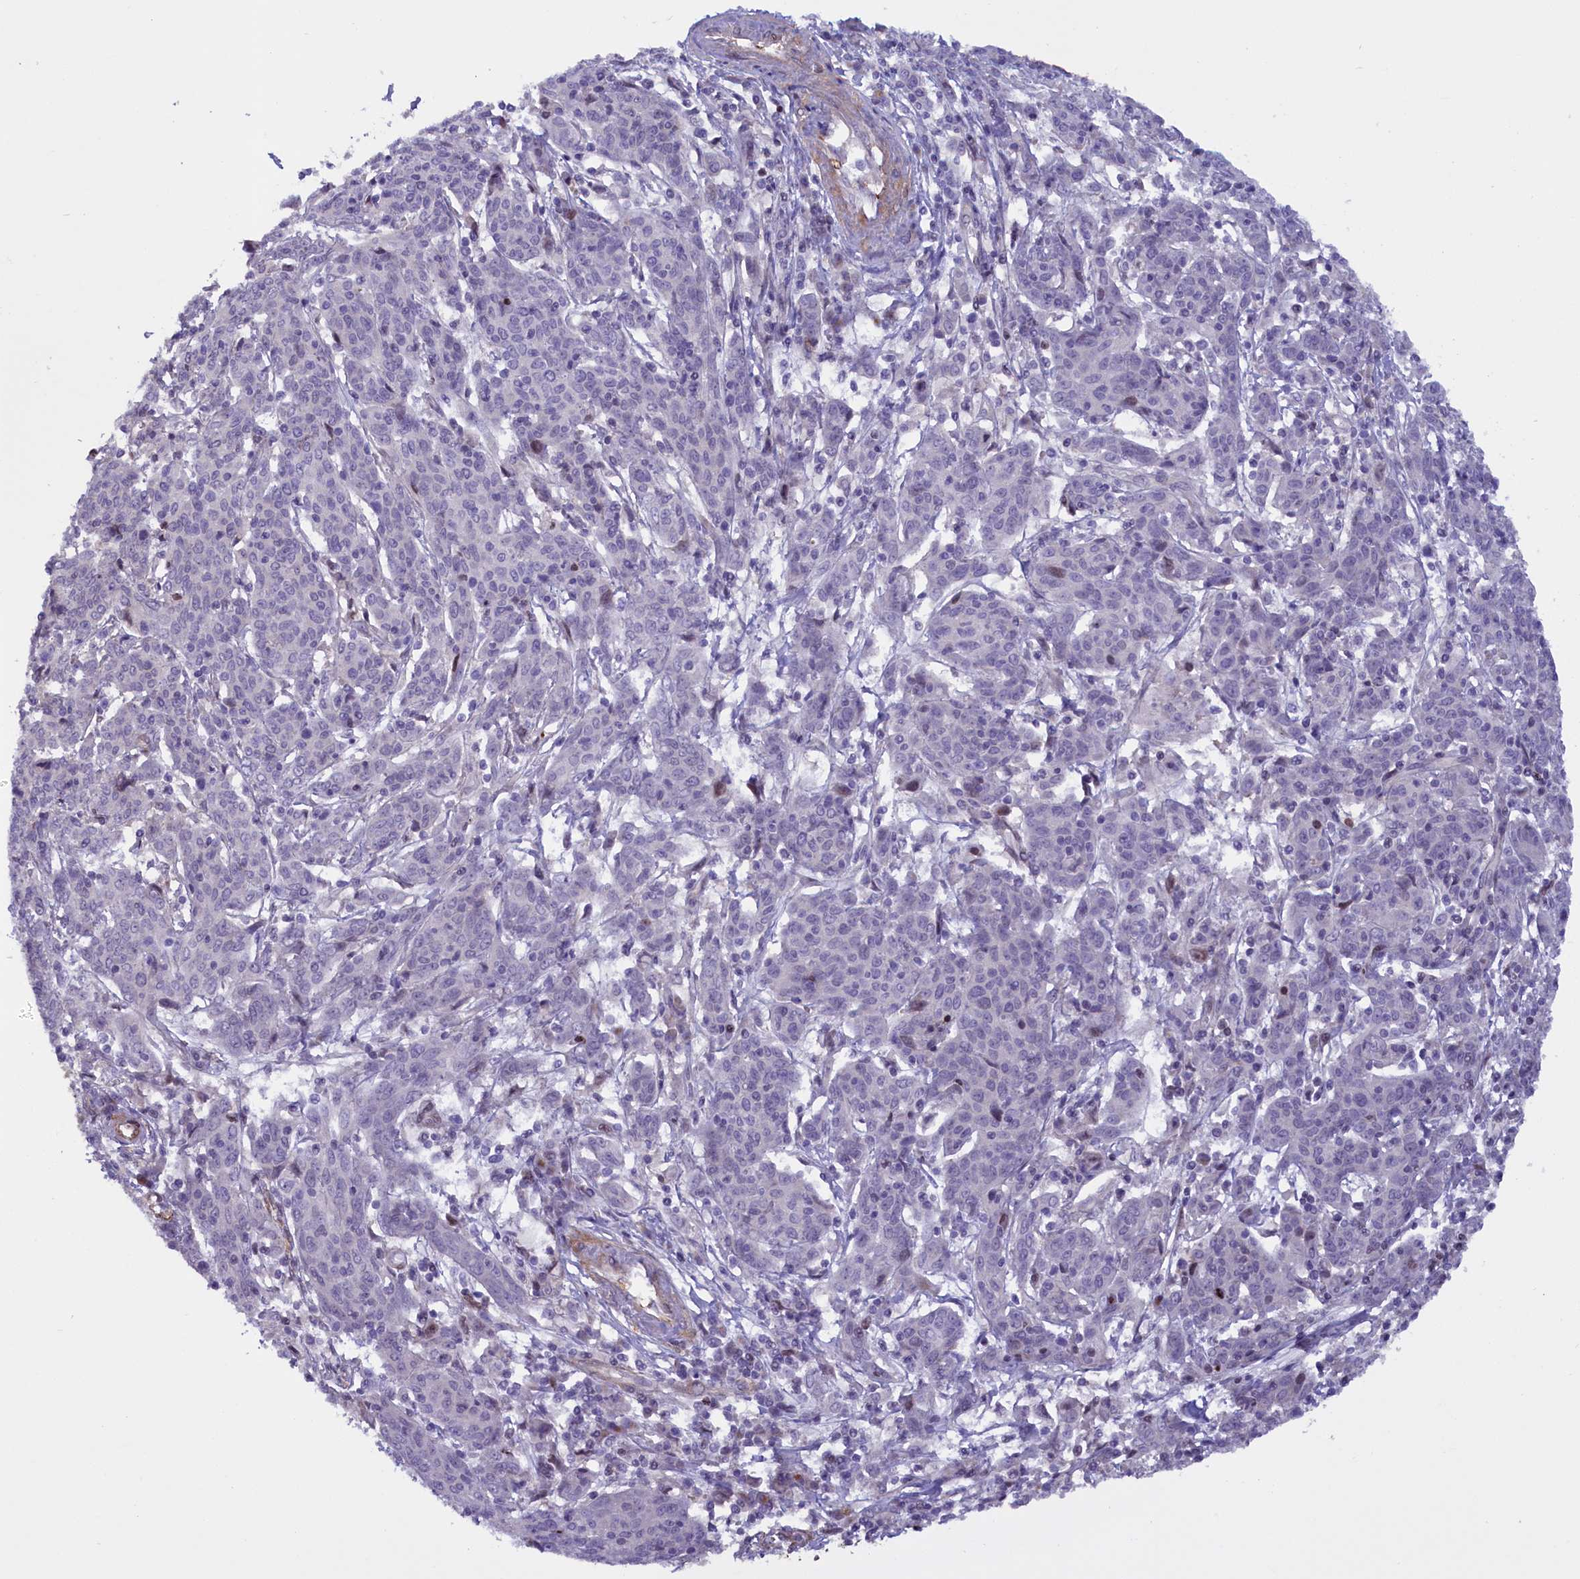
{"staining": {"intensity": "negative", "quantity": "none", "location": "none"}, "tissue": "cervical cancer", "cell_type": "Tumor cells", "image_type": "cancer", "snomed": [{"axis": "morphology", "description": "Squamous cell carcinoma, NOS"}, {"axis": "topography", "description": "Cervix"}], "caption": "A high-resolution image shows immunohistochemistry (IHC) staining of cervical cancer, which displays no significant expression in tumor cells. The staining was performed using DAB to visualize the protein expression in brown, while the nuclei were stained in blue with hematoxylin (Magnification: 20x).", "gene": "MAN2C1", "patient": {"sex": "female", "age": 67}}